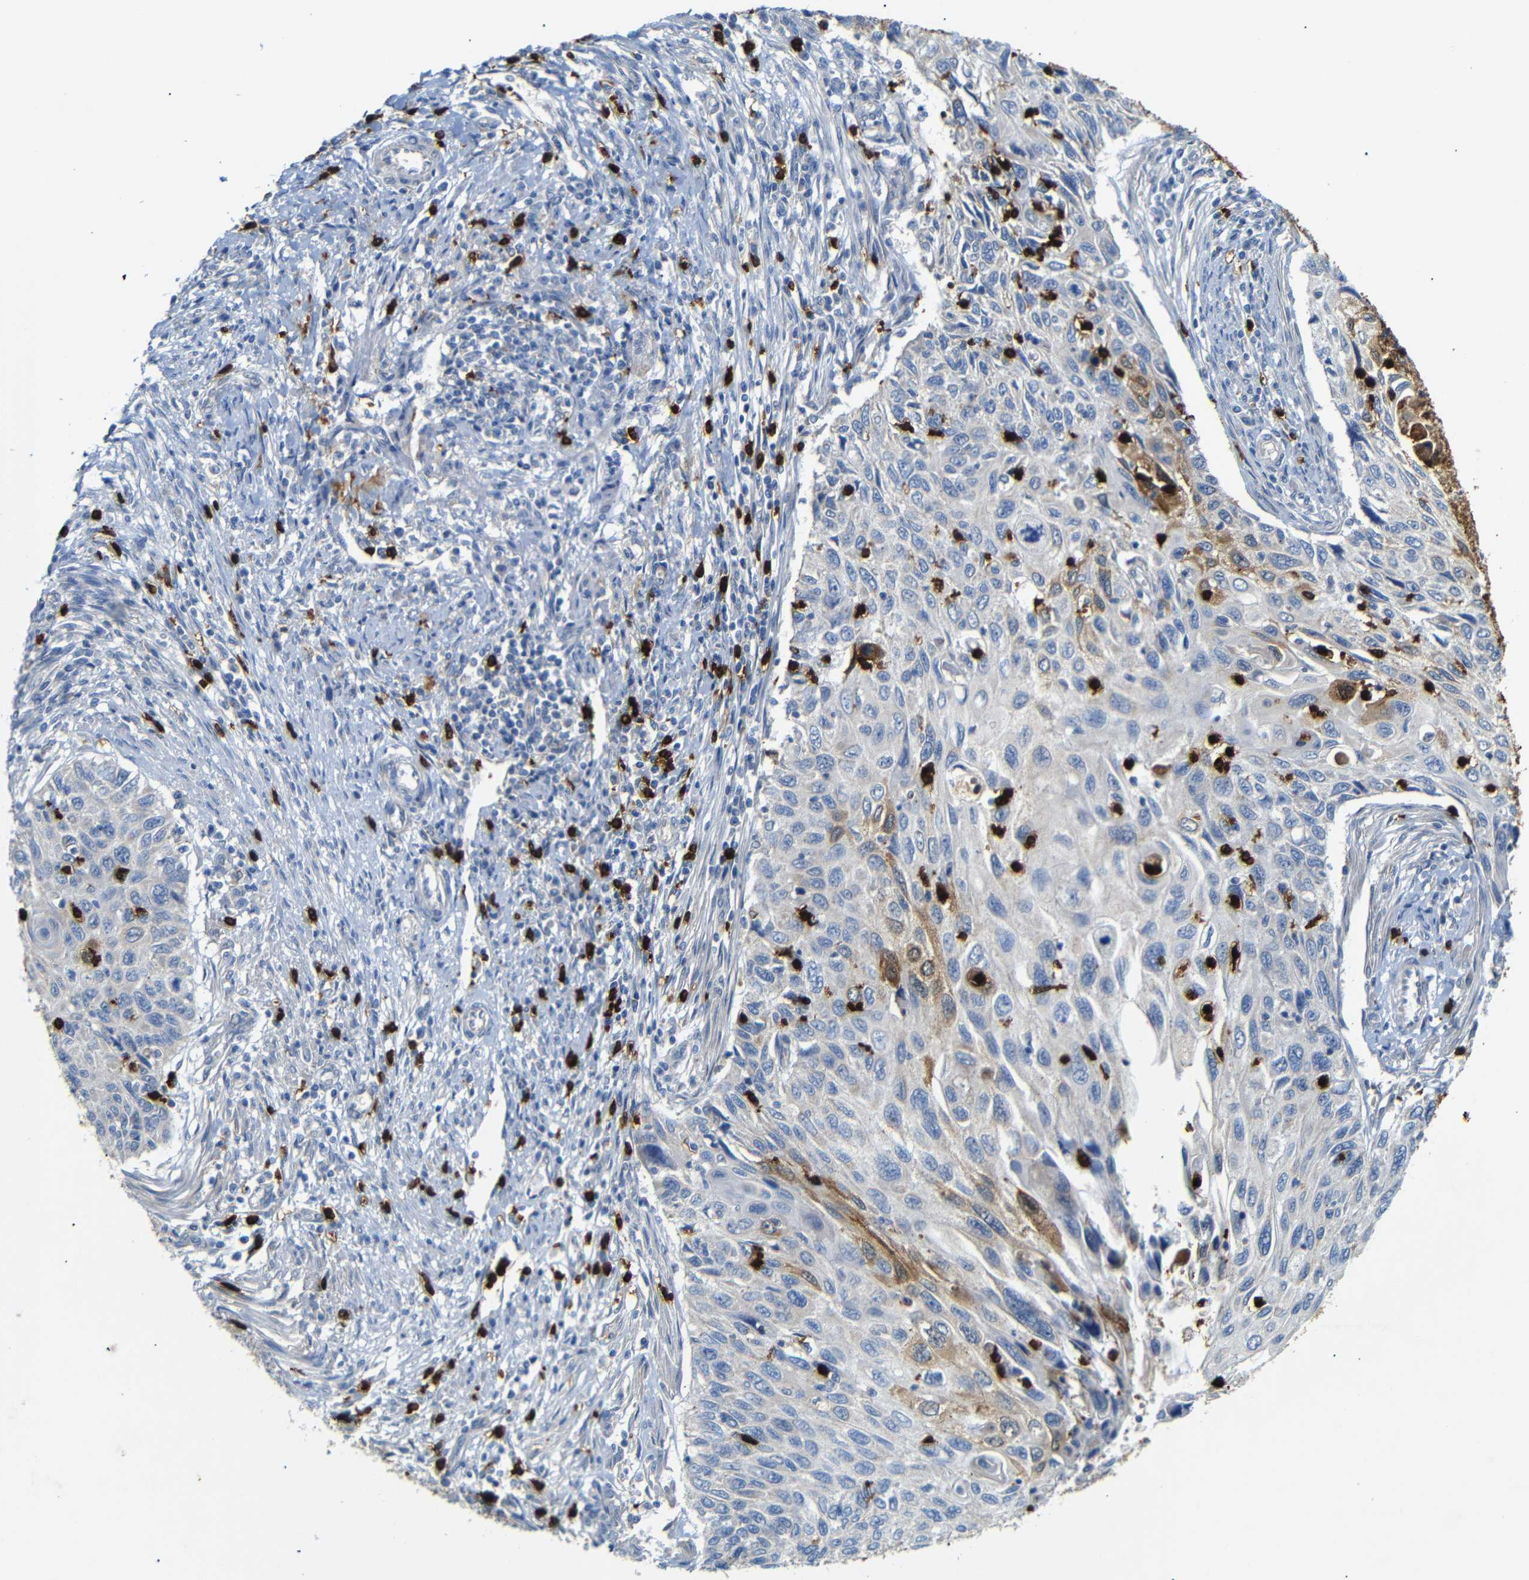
{"staining": {"intensity": "moderate", "quantity": "25%-75%", "location": "cytoplasmic/membranous"}, "tissue": "cervical cancer", "cell_type": "Tumor cells", "image_type": "cancer", "snomed": [{"axis": "morphology", "description": "Squamous cell carcinoma, NOS"}, {"axis": "topography", "description": "Cervix"}], "caption": "Protein positivity by immunohistochemistry exhibits moderate cytoplasmic/membranous expression in approximately 25%-75% of tumor cells in cervical squamous cell carcinoma.", "gene": "ALOX15", "patient": {"sex": "female", "age": 70}}